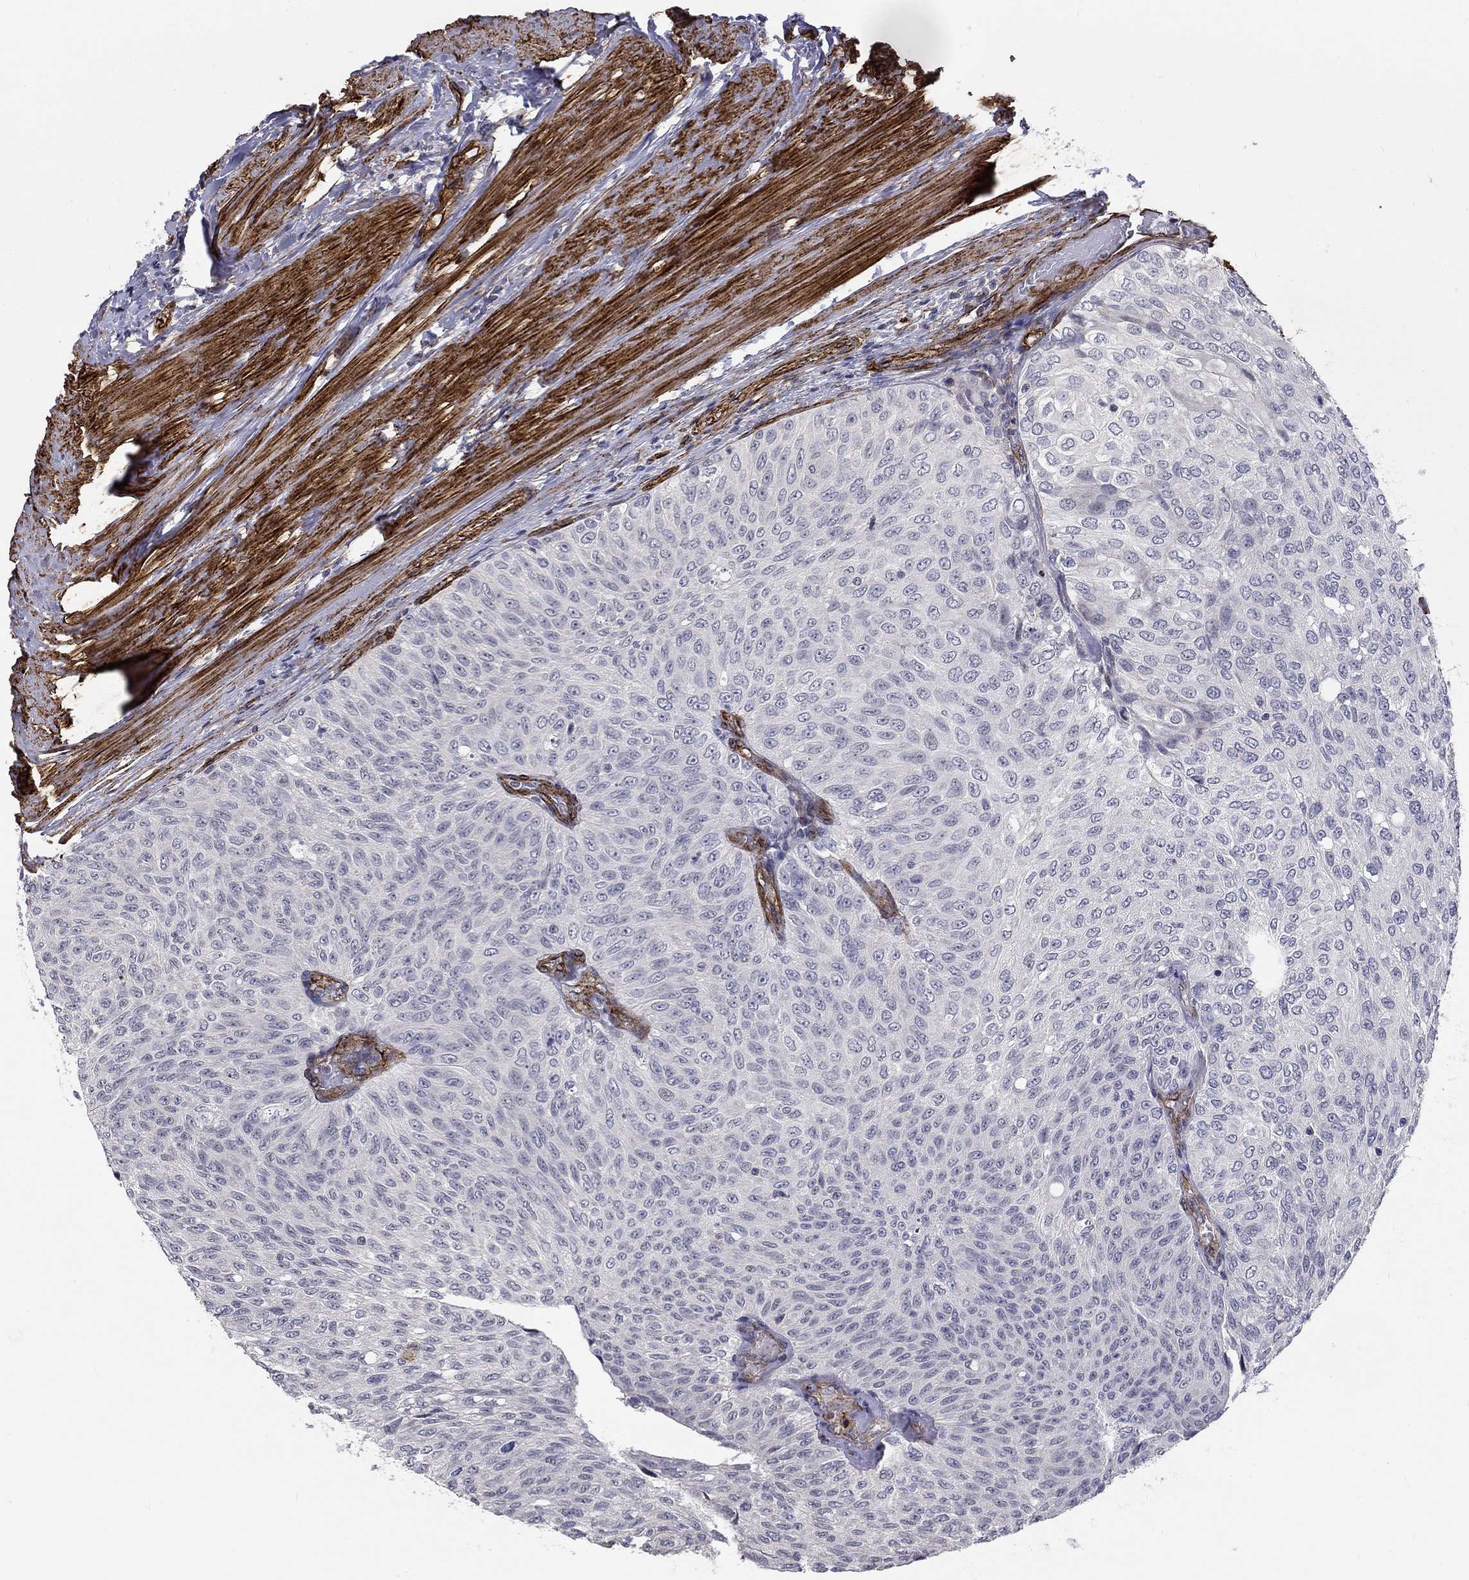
{"staining": {"intensity": "negative", "quantity": "none", "location": "none"}, "tissue": "urothelial cancer", "cell_type": "Tumor cells", "image_type": "cancer", "snomed": [{"axis": "morphology", "description": "Urothelial carcinoma, Low grade"}, {"axis": "topography", "description": "Ureter, NOS"}, {"axis": "topography", "description": "Urinary bladder"}], "caption": "High power microscopy micrograph of an immunohistochemistry (IHC) micrograph of urothelial cancer, revealing no significant expression in tumor cells.", "gene": "SYNC", "patient": {"sex": "male", "age": 78}}